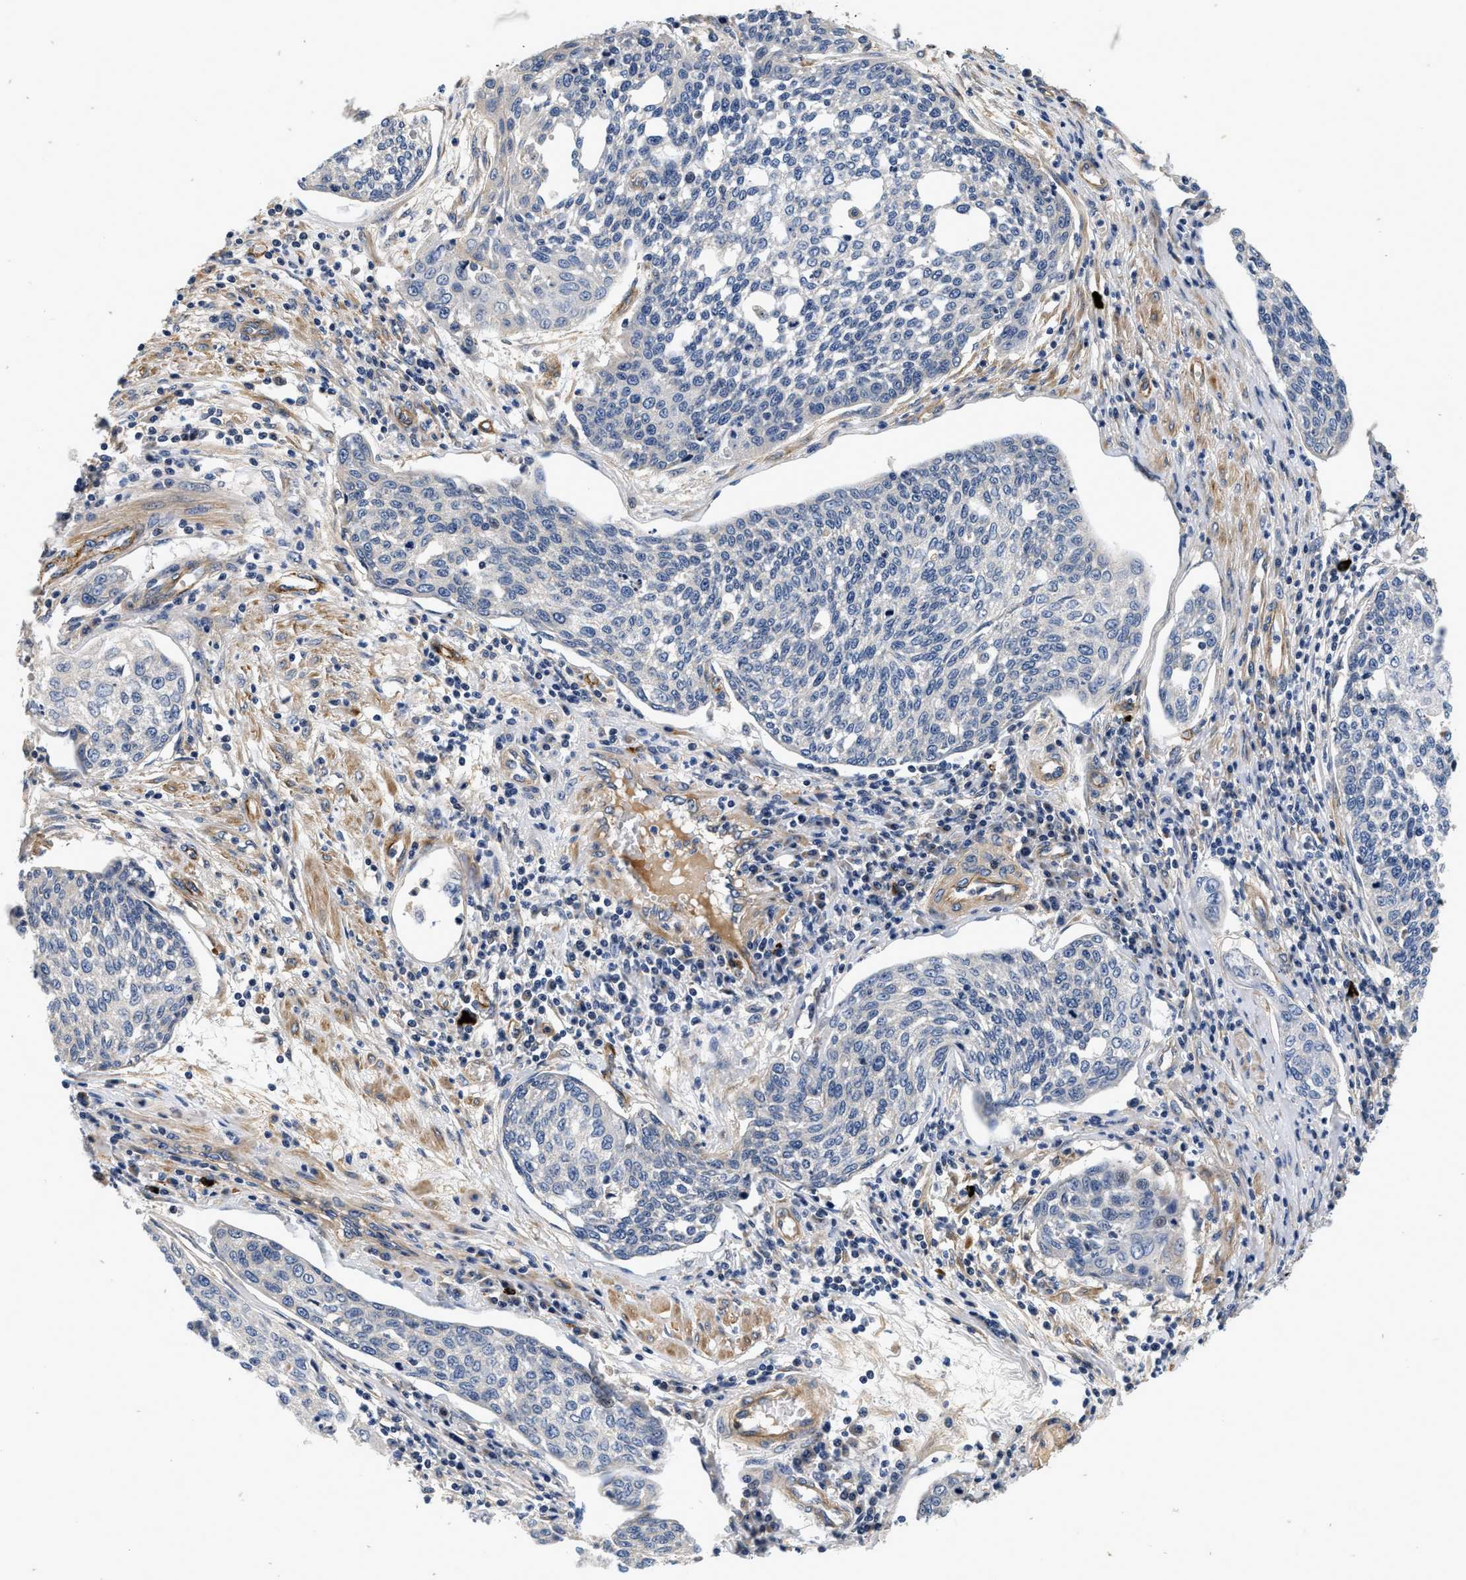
{"staining": {"intensity": "negative", "quantity": "none", "location": "none"}, "tissue": "cervical cancer", "cell_type": "Tumor cells", "image_type": "cancer", "snomed": [{"axis": "morphology", "description": "Squamous cell carcinoma, NOS"}, {"axis": "topography", "description": "Cervix"}], "caption": "Tumor cells are negative for protein expression in human cervical cancer.", "gene": "NME6", "patient": {"sex": "female", "age": 34}}